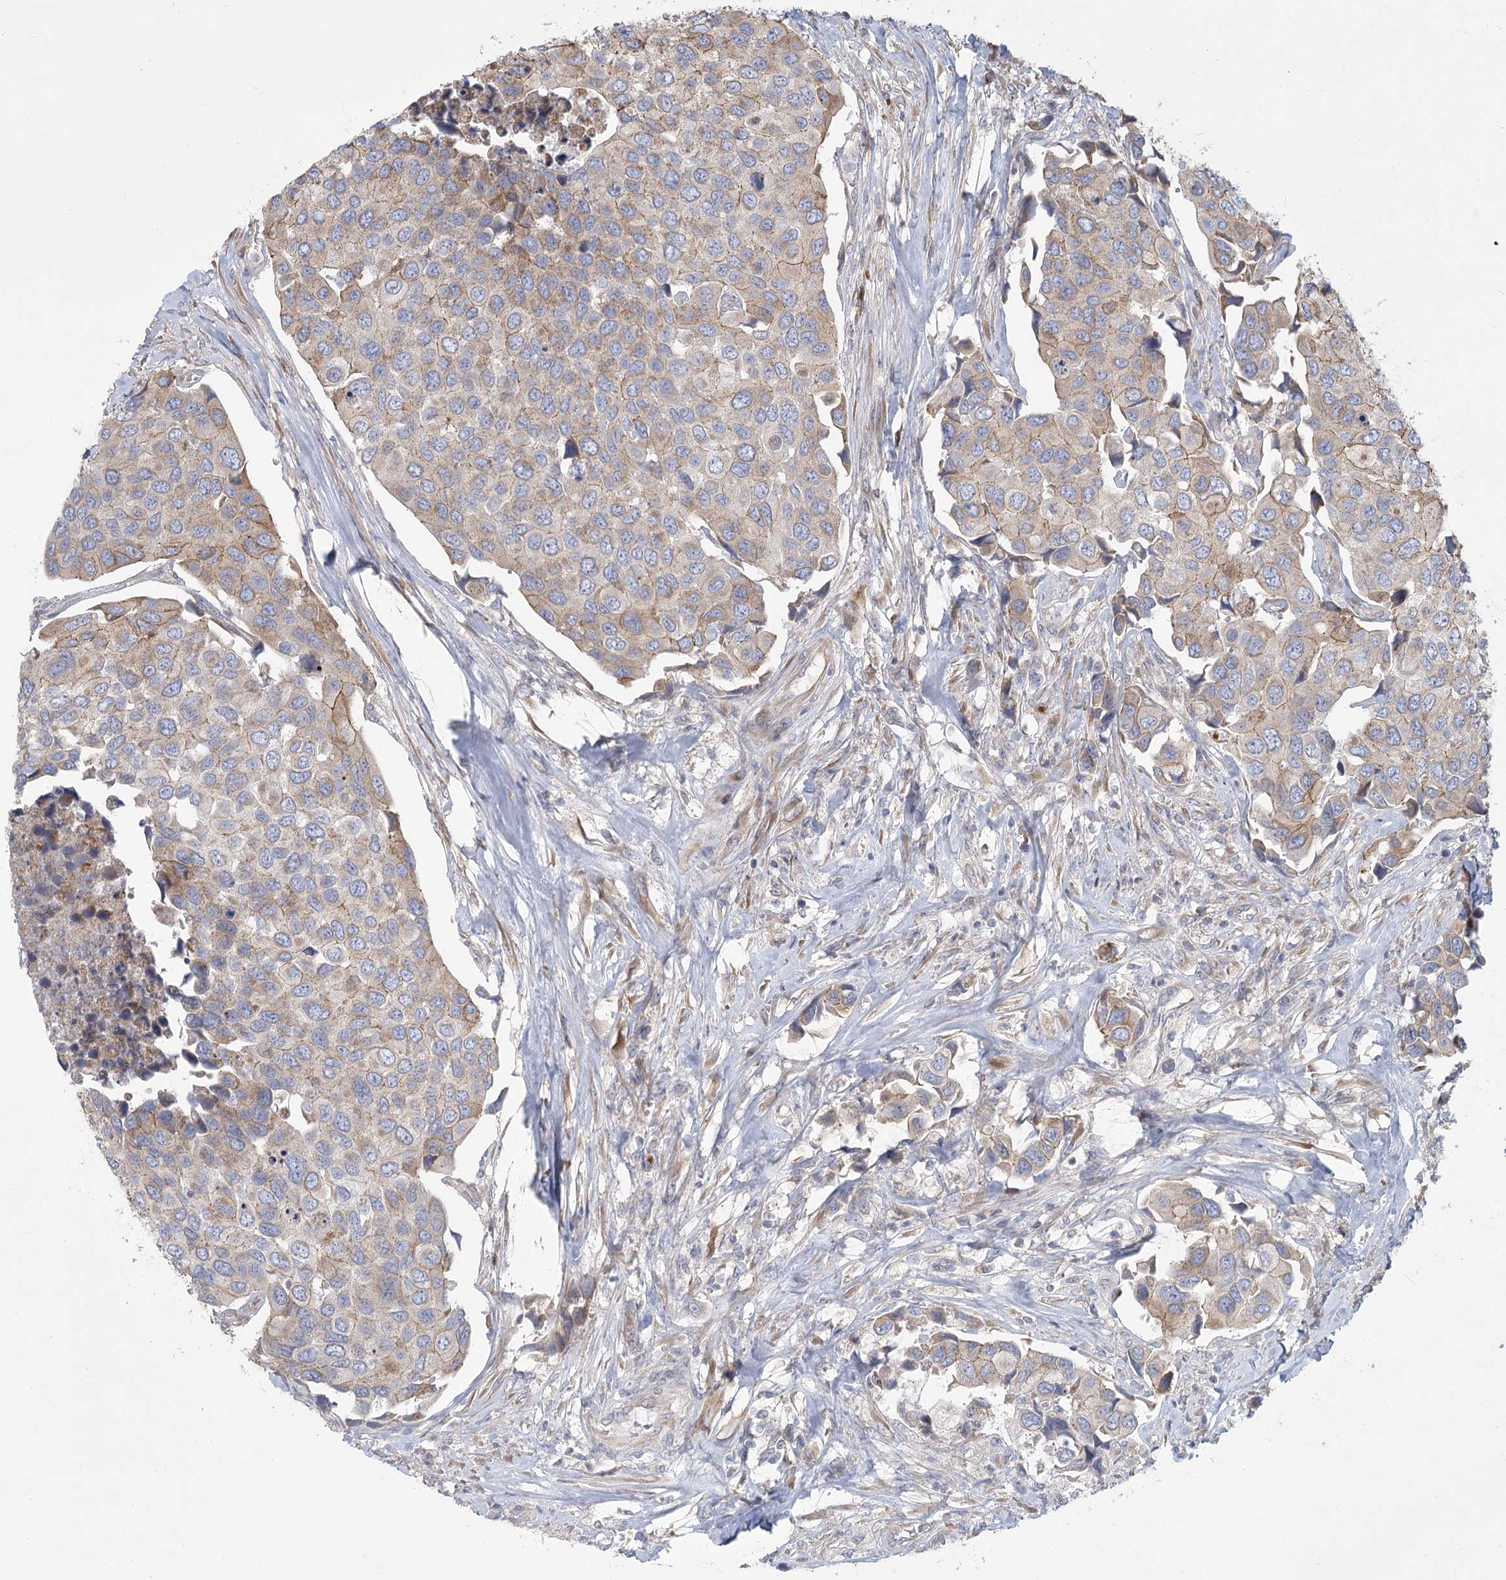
{"staining": {"intensity": "moderate", "quantity": "<25%", "location": "cytoplasmic/membranous"}, "tissue": "urothelial cancer", "cell_type": "Tumor cells", "image_type": "cancer", "snomed": [{"axis": "morphology", "description": "Urothelial carcinoma, High grade"}, {"axis": "topography", "description": "Urinary bladder"}], "caption": "High-grade urothelial carcinoma stained for a protein exhibits moderate cytoplasmic/membranous positivity in tumor cells.", "gene": "CNTLN", "patient": {"sex": "male", "age": 74}}